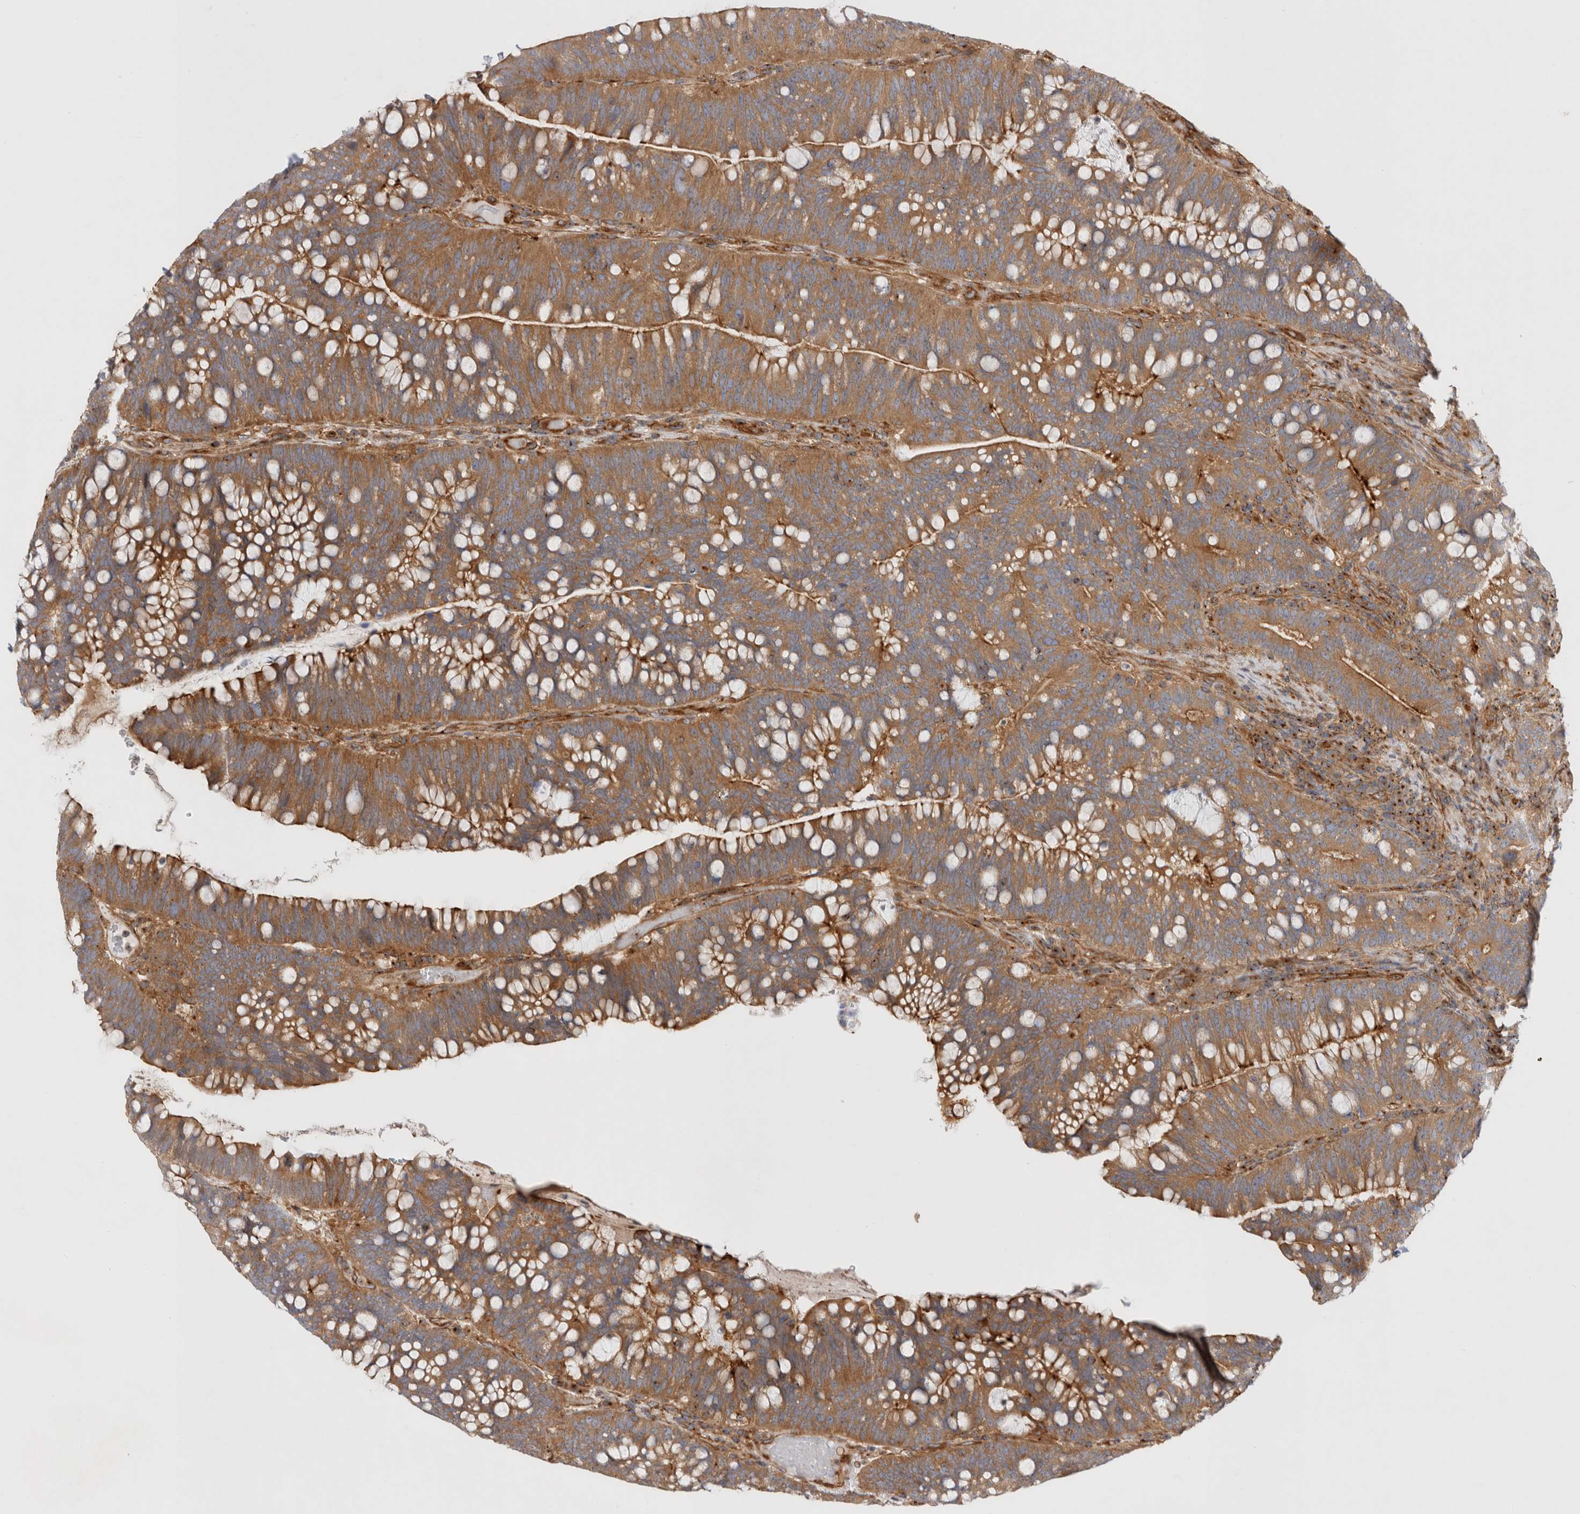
{"staining": {"intensity": "moderate", "quantity": ">75%", "location": "cytoplasmic/membranous"}, "tissue": "colorectal cancer", "cell_type": "Tumor cells", "image_type": "cancer", "snomed": [{"axis": "morphology", "description": "Adenocarcinoma, NOS"}, {"axis": "topography", "description": "Colon"}], "caption": "Moderate cytoplasmic/membranous protein expression is seen in approximately >75% of tumor cells in colorectal cancer (adenocarcinoma).", "gene": "GPR150", "patient": {"sex": "female", "age": 66}}